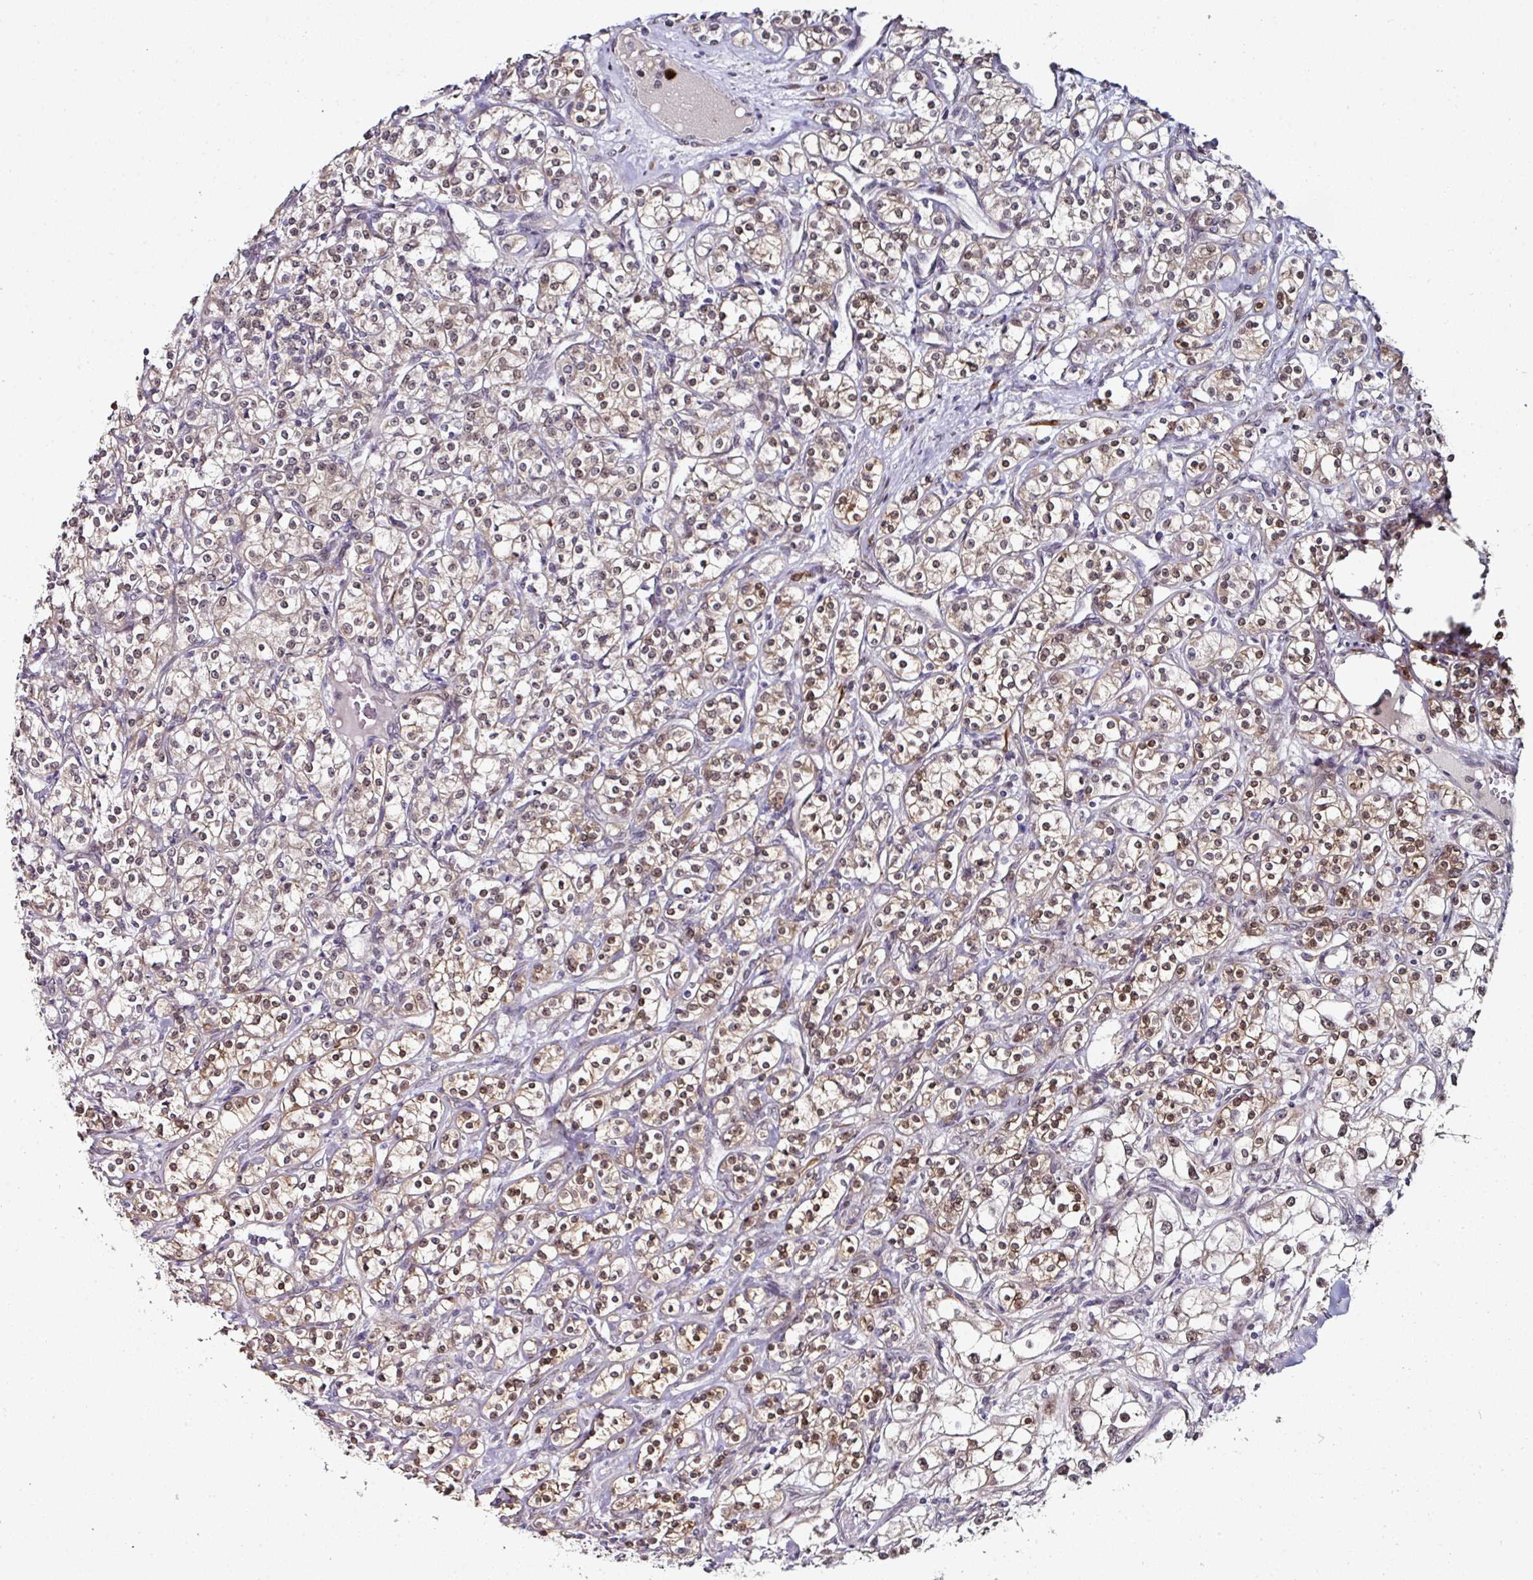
{"staining": {"intensity": "weak", "quantity": ">75%", "location": "cytoplasmic/membranous,nuclear"}, "tissue": "renal cancer", "cell_type": "Tumor cells", "image_type": "cancer", "snomed": [{"axis": "morphology", "description": "Adenocarcinoma, NOS"}, {"axis": "topography", "description": "Kidney"}], "caption": "The immunohistochemical stain shows weak cytoplasmic/membranous and nuclear expression in tumor cells of renal cancer (adenocarcinoma) tissue.", "gene": "APOLD1", "patient": {"sex": "male", "age": 77}}